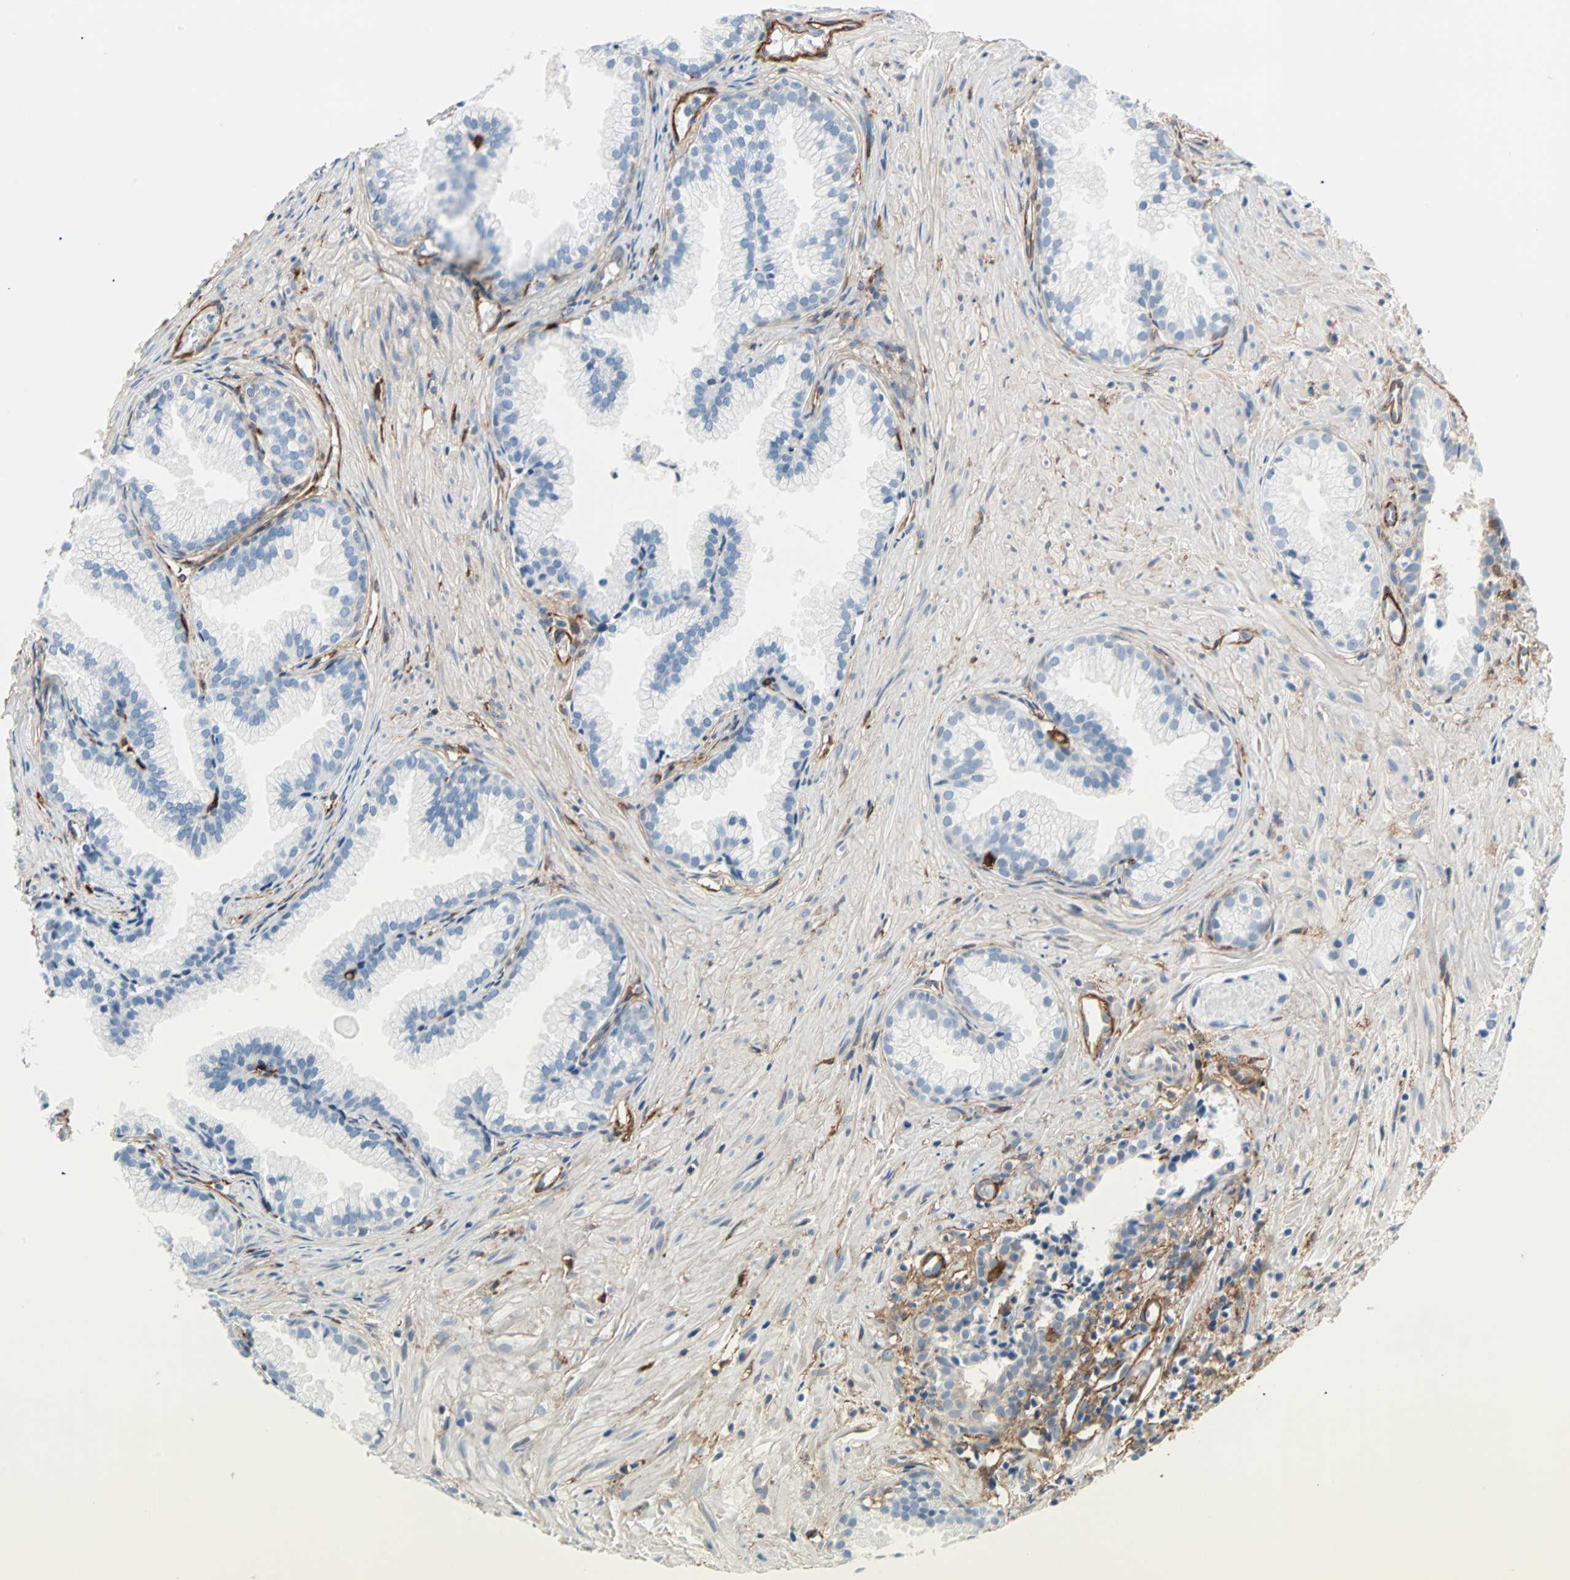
{"staining": {"intensity": "negative", "quantity": "none", "location": "none"}, "tissue": "prostate cancer", "cell_type": "Tumor cells", "image_type": "cancer", "snomed": [{"axis": "morphology", "description": "Adenocarcinoma, Low grade"}, {"axis": "topography", "description": "Prostate"}], "caption": "Prostate cancer was stained to show a protein in brown. There is no significant positivity in tumor cells.", "gene": "EPB41L2", "patient": {"sex": "male", "age": 72}}